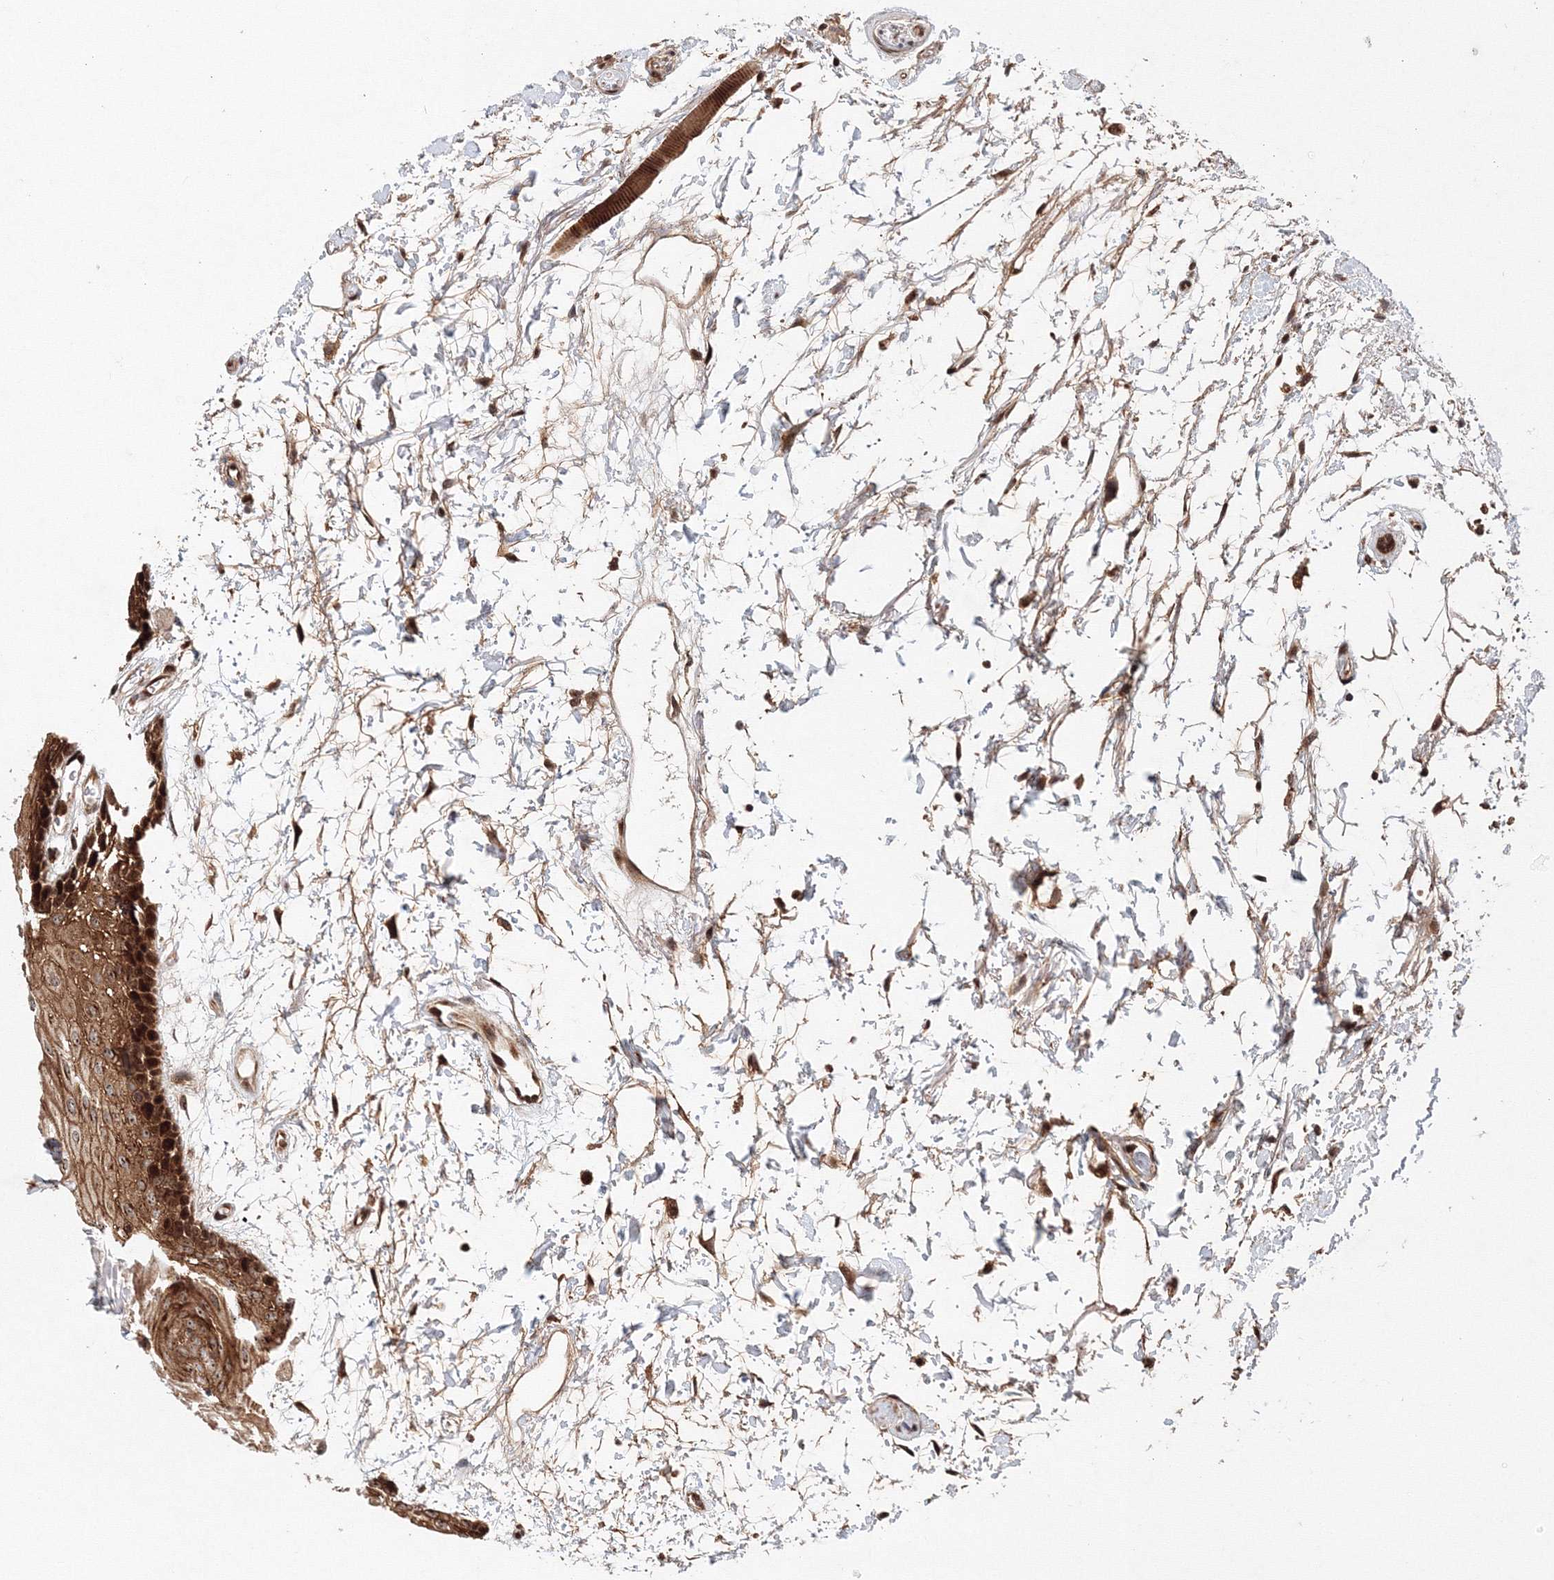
{"staining": {"intensity": "strong", "quantity": ">75%", "location": "cytoplasmic/membranous,nuclear"}, "tissue": "oral mucosa", "cell_type": "Squamous epithelial cells", "image_type": "normal", "snomed": [{"axis": "morphology", "description": "Normal tissue, NOS"}, {"axis": "topography", "description": "Skeletal muscle"}, {"axis": "topography", "description": "Oral tissue"}, {"axis": "topography", "description": "Peripheral nerve tissue"}], "caption": "DAB (3,3'-diaminobenzidine) immunohistochemical staining of benign oral mucosa reveals strong cytoplasmic/membranous,nuclear protein staining in about >75% of squamous epithelial cells.", "gene": "ANKAR", "patient": {"sex": "female", "age": 84}}